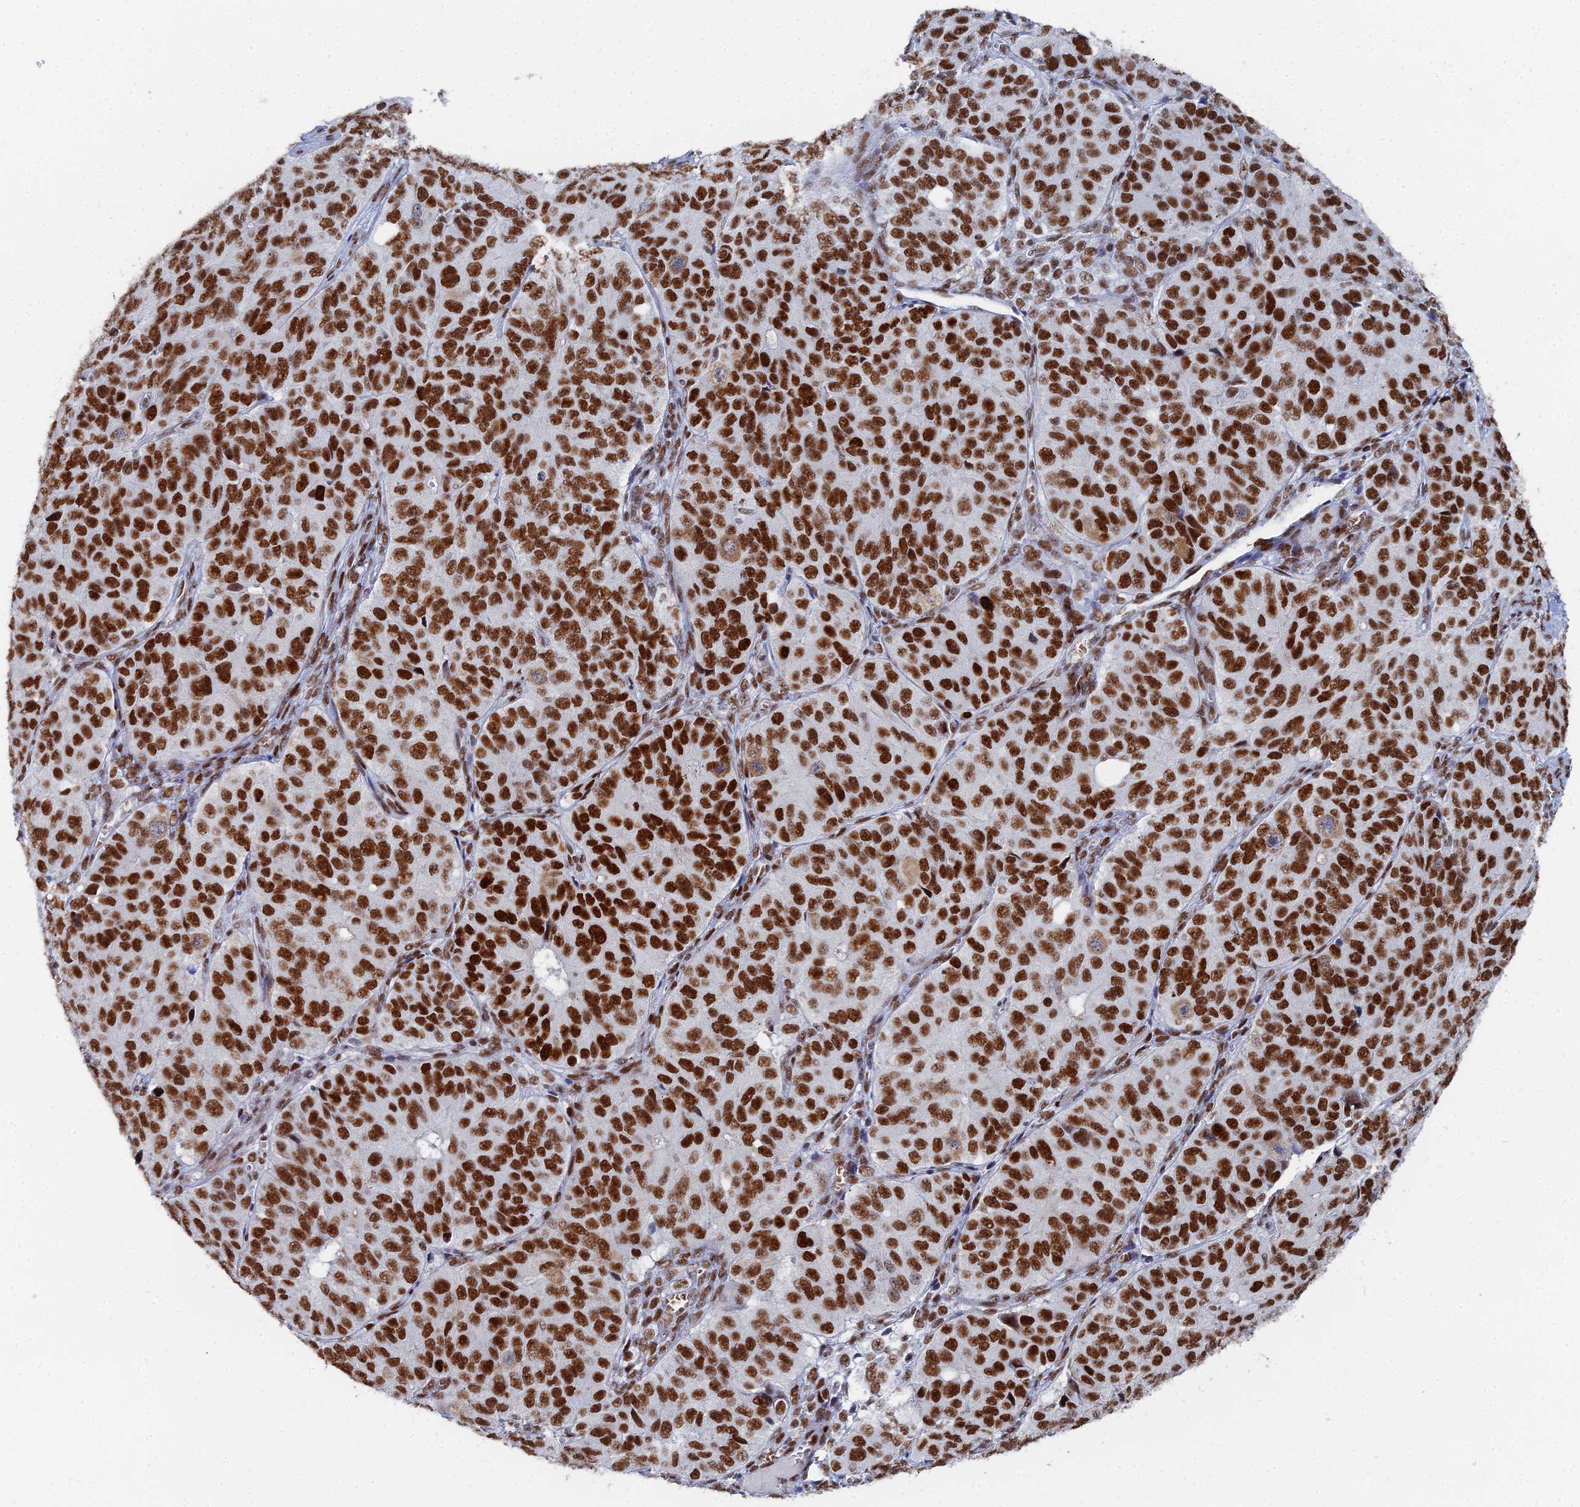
{"staining": {"intensity": "strong", "quantity": ">75%", "location": "nuclear"}, "tissue": "ovarian cancer", "cell_type": "Tumor cells", "image_type": "cancer", "snomed": [{"axis": "morphology", "description": "Carcinoma, endometroid"}, {"axis": "topography", "description": "Ovary"}], "caption": "Protein expression analysis of human endometroid carcinoma (ovarian) reveals strong nuclear staining in about >75% of tumor cells.", "gene": "GSC2", "patient": {"sex": "female", "age": 51}}